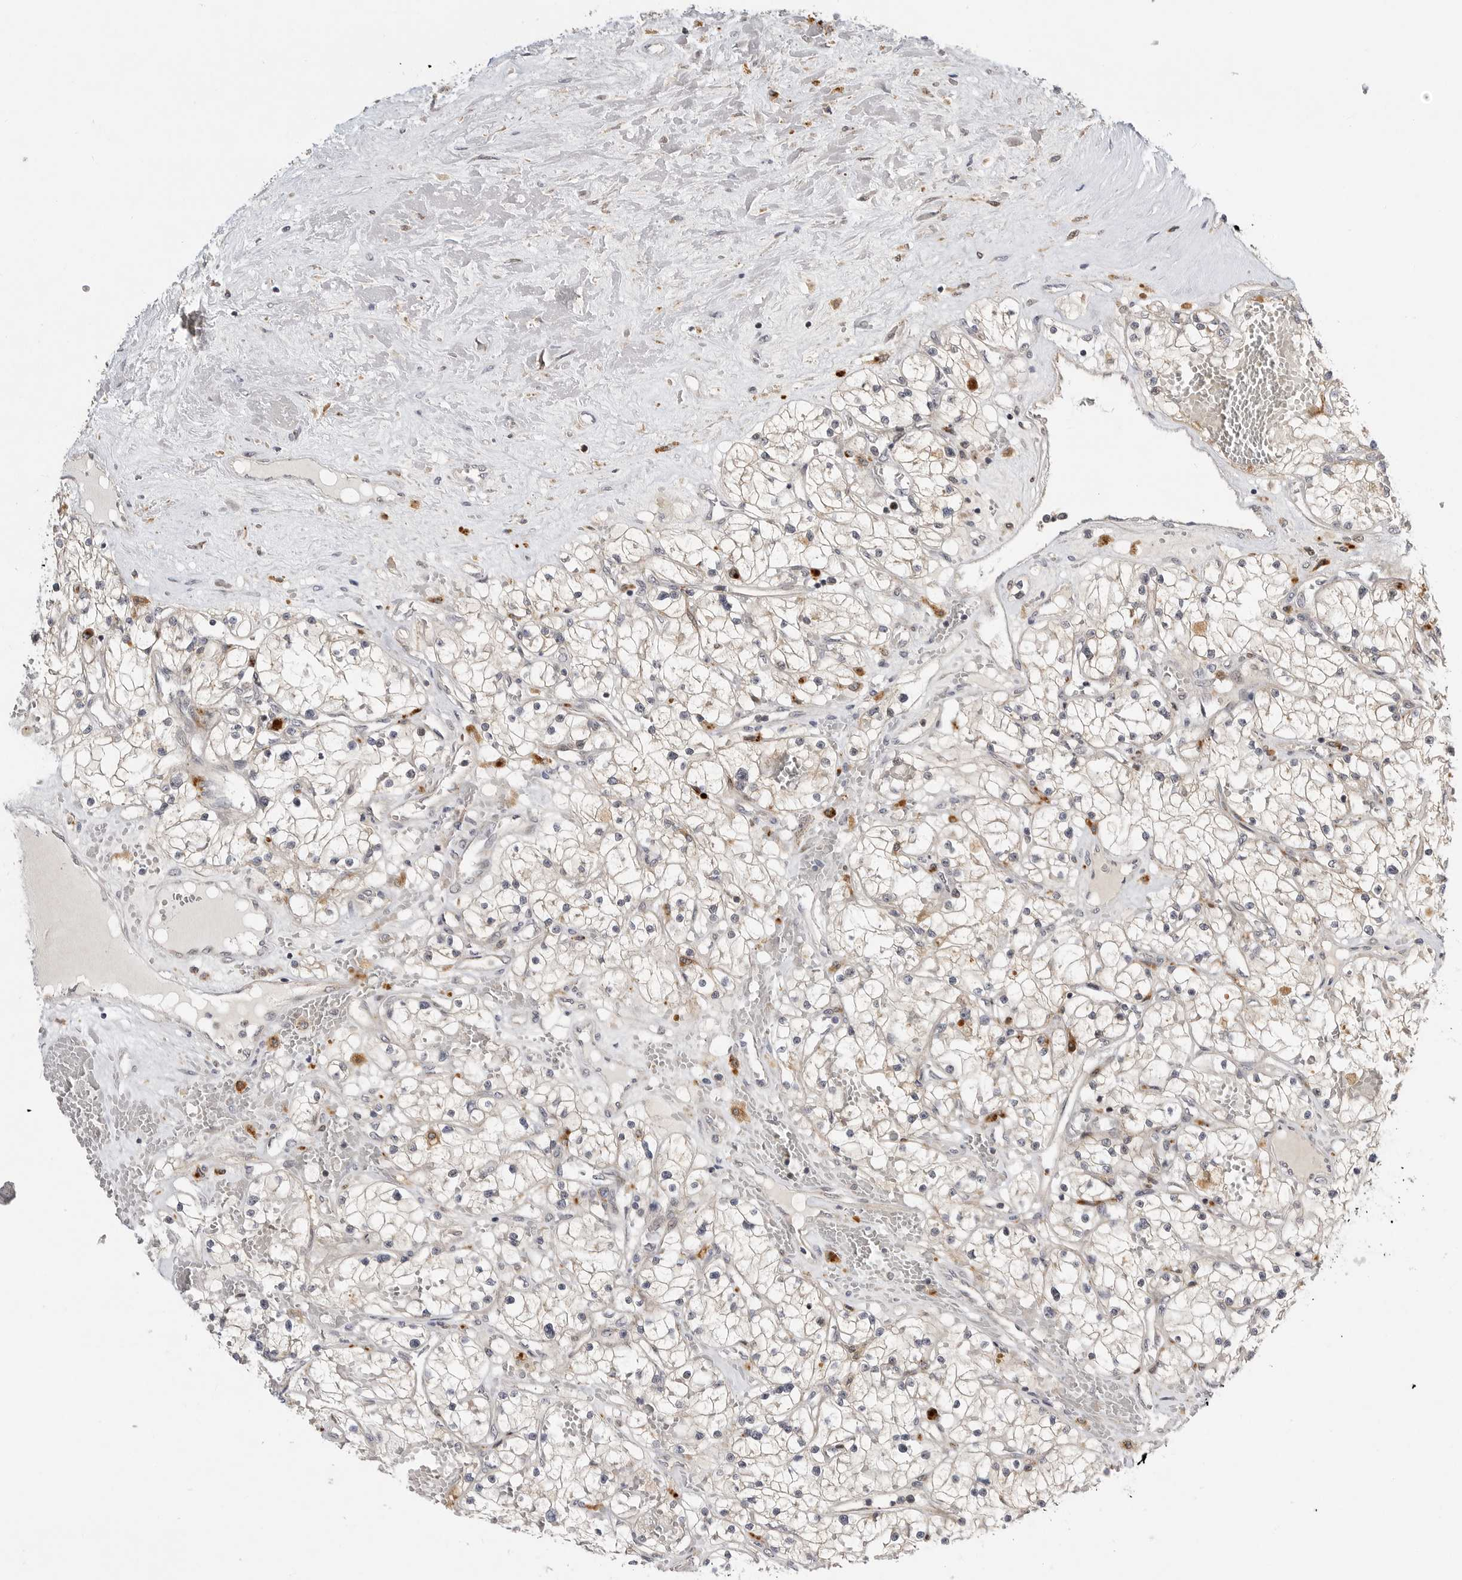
{"staining": {"intensity": "weak", "quantity": "25%-75%", "location": "cytoplasmic/membranous"}, "tissue": "renal cancer", "cell_type": "Tumor cells", "image_type": "cancer", "snomed": [{"axis": "morphology", "description": "Normal tissue, NOS"}, {"axis": "morphology", "description": "Adenocarcinoma, NOS"}, {"axis": "topography", "description": "Kidney"}], "caption": "The immunohistochemical stain labels weak cytoplasmic/membranous expression in tumor cells of renal cancer (adenocarcinoma) tissue.", "gene": "CSNK1G3", "patient": {"sex": "male", "age": 68}}